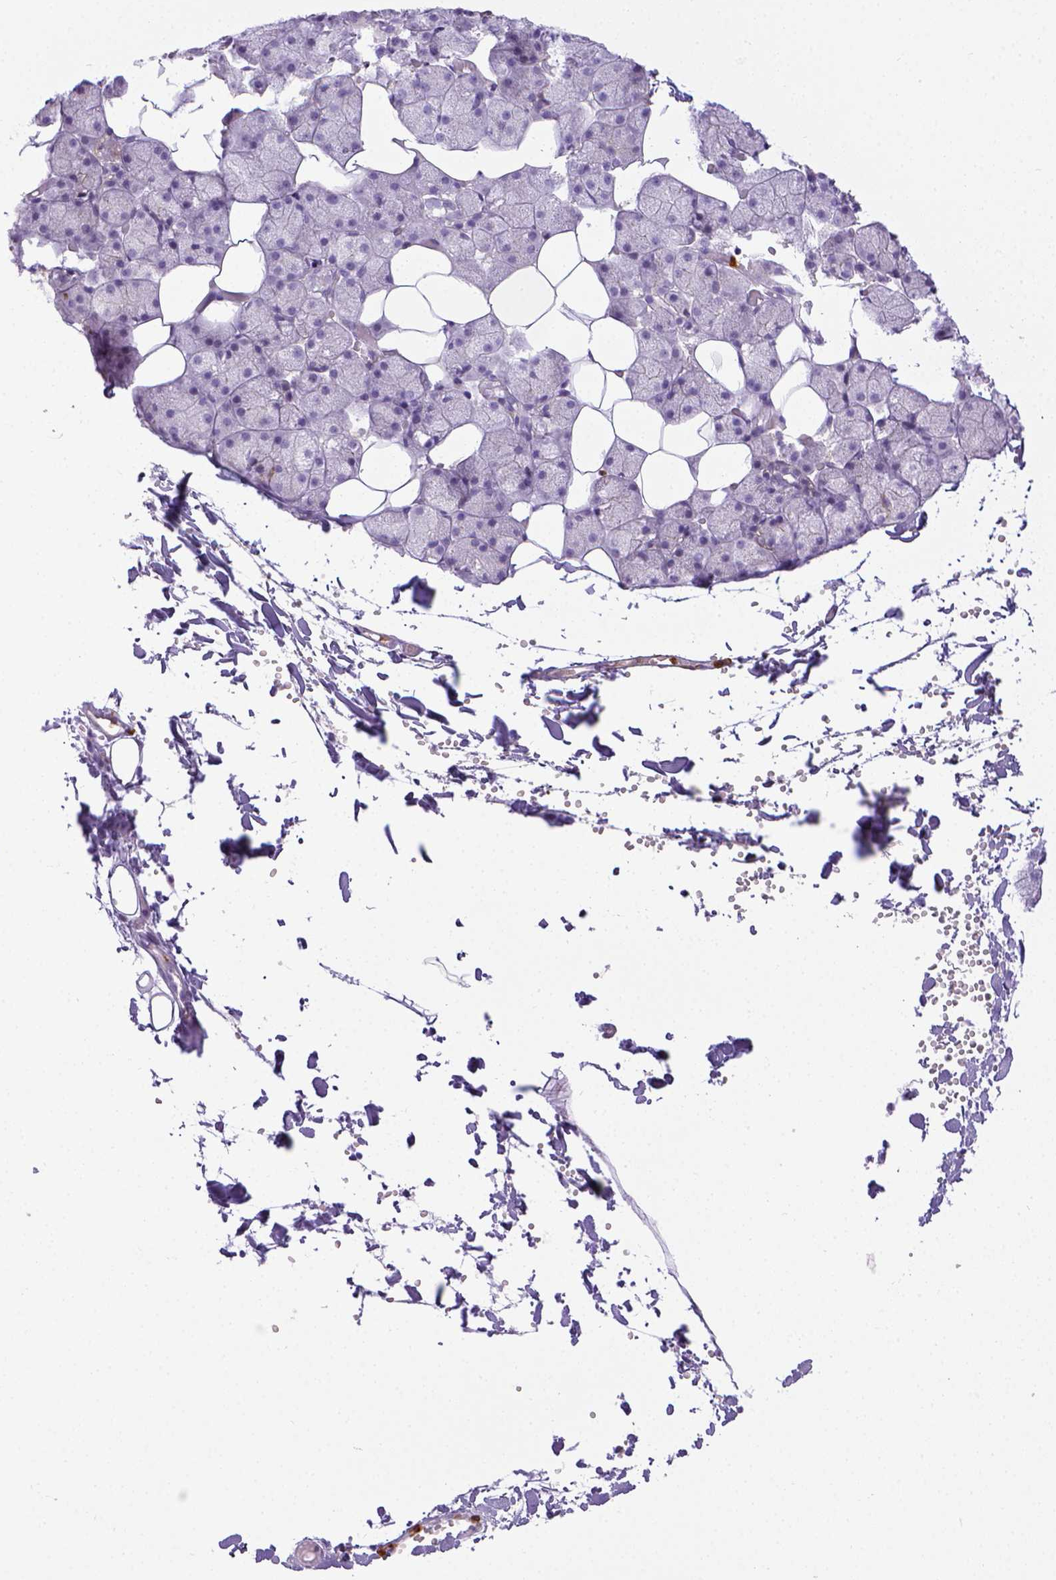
{"staining": {"intensity": "negative", "quantity": "none", "location": "none"}, "tissue": "salivary gland", "cell_type": "Glandular cells", "image_type": "normal", "snomed": [{"axis": "morphology", "description": "Normal tissue, NOS"}, {"axis": "topography", "description": "Salivary gland"}], "caption": "Immunohistochemistry of benign human salivary gland exhibits no positivity in glandular cells. (DAB (3,3'-diaminobenzidine) immunohistochemistry with hematoxylin counter stain).", "gene": "ITGAM", "patient": {"sex": "male", "age": 38}}